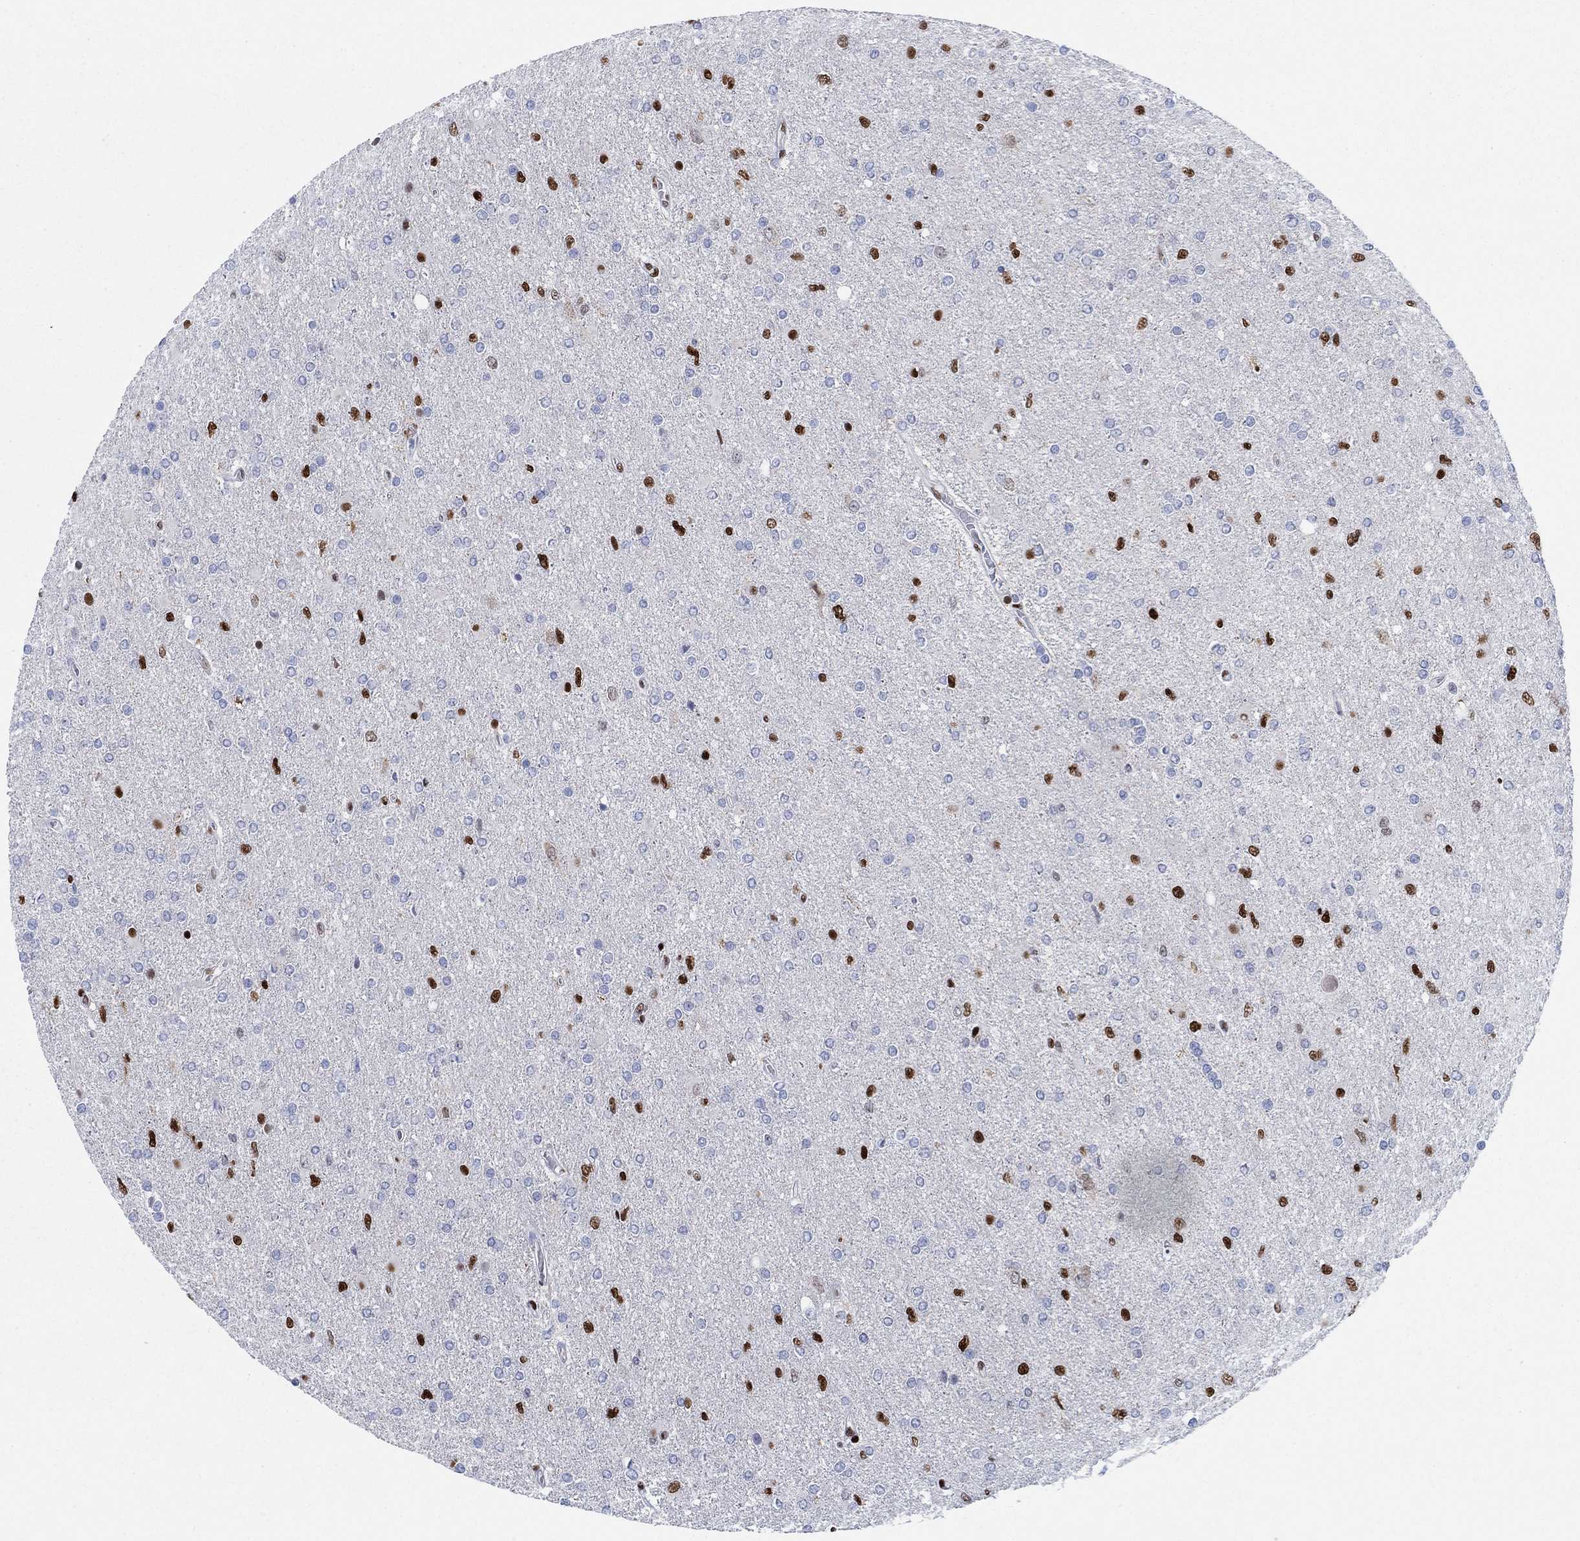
{"staining": {"intensity": "strong", "quantity": "<25%", "location": "nuclear"}, "tissue": "glioma", "cell_type": "Tumor cells", "image_type": "cancer", "snomed": [{"axis": "morphology", "description": "Glioma, malignant, High grade"}, {"axis": "topography", "description": "Cerebral cortex"}], "caption": "An image of malignant glioma (high-grade) stained for a protein demonstrates strong nuclear brown staining in tumor cells.", "gene": "ZEB1", "patient": {"sex": "male", "age": 70}}